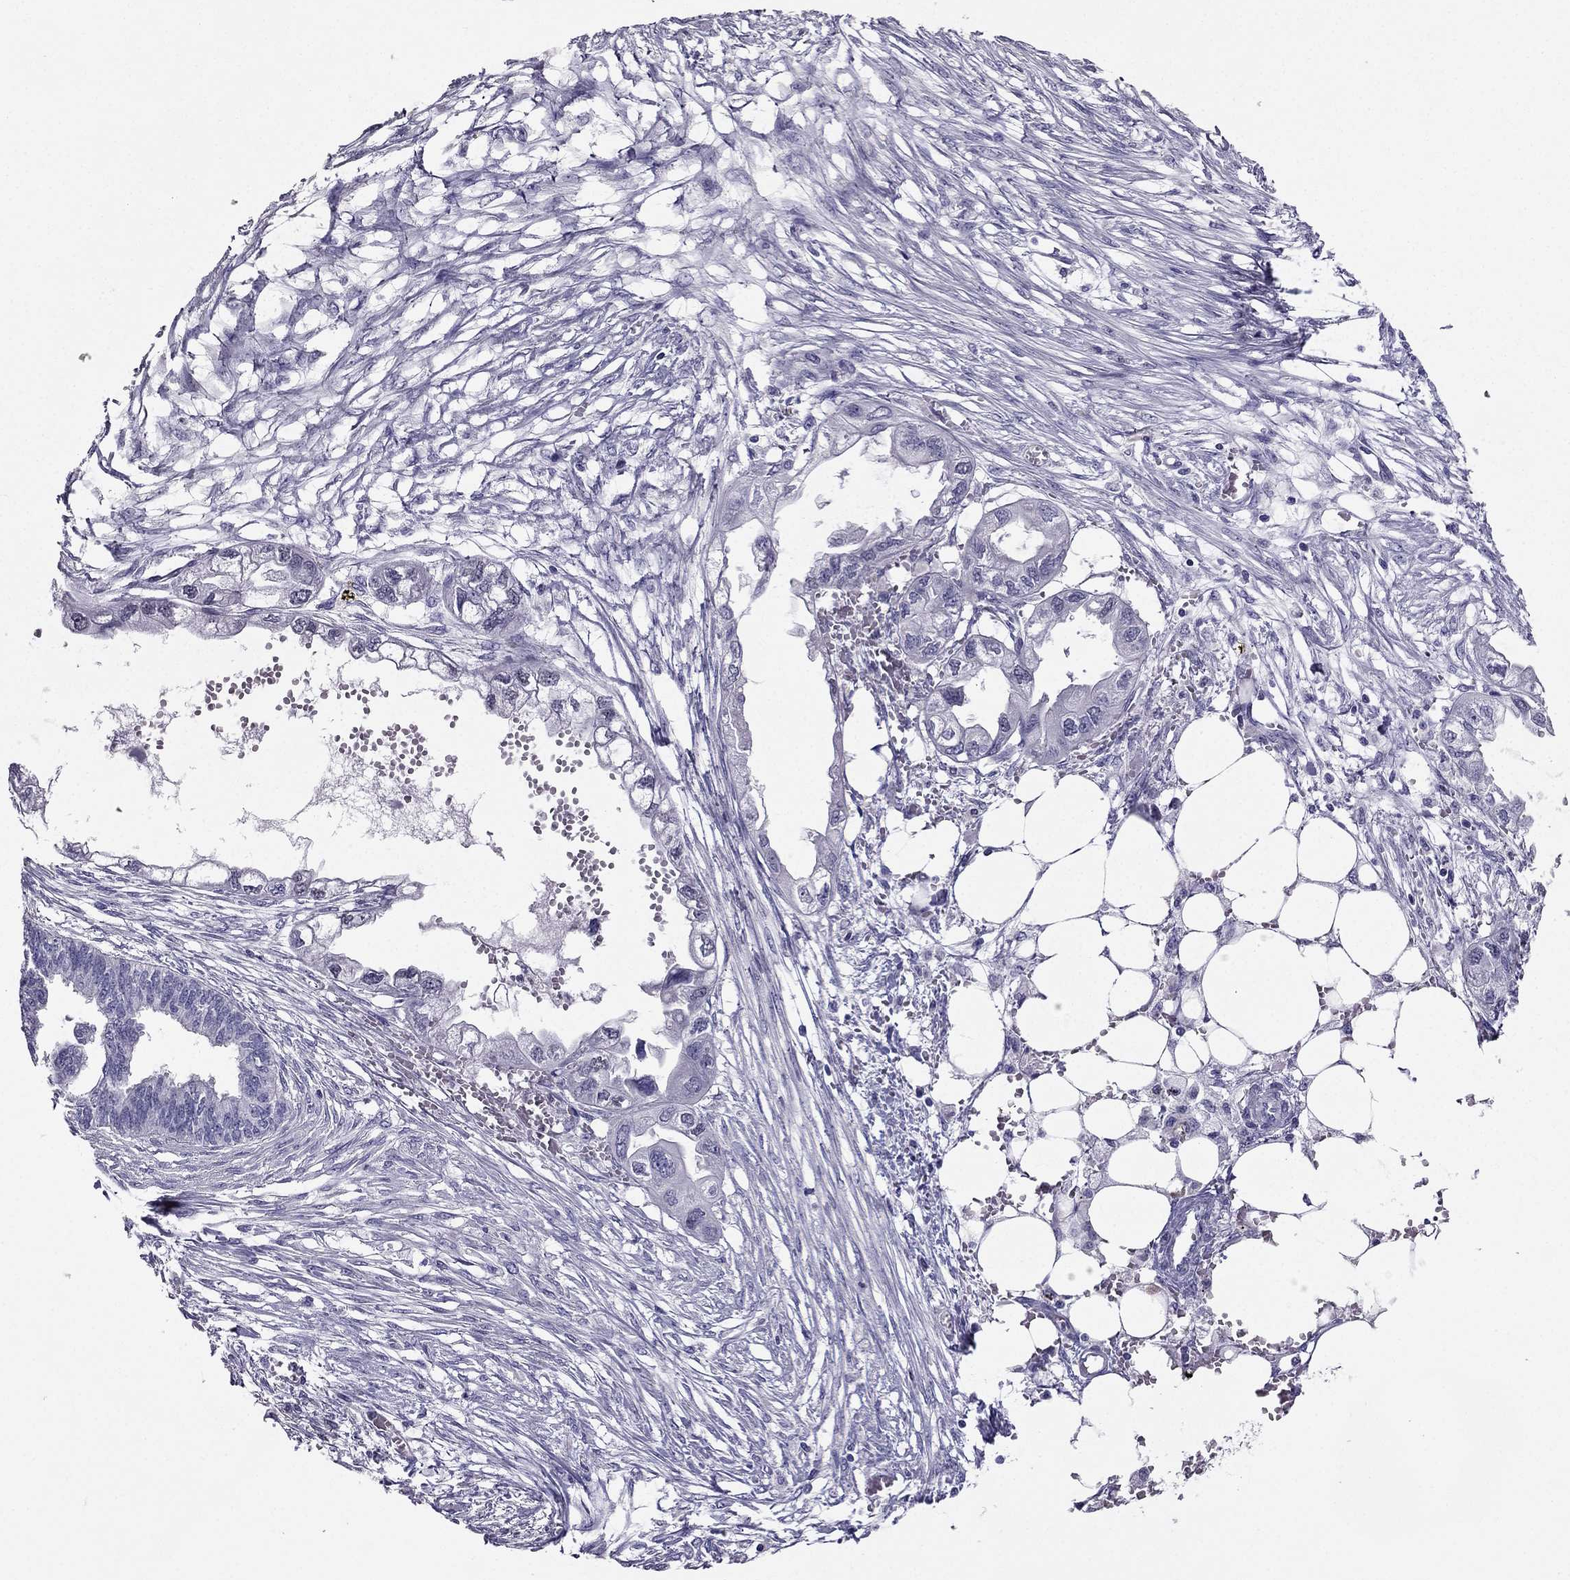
{"staining": {"intensity": "negative", "quantity": "none", "location": "none"}, "tissue": "endometrial cancer", "cell_type": "Tumor cells", "image_type": "cancer", "snomed": [{"axis": "morphology", "description": "Adenocarcinoma, NOS"}, {"axis": "morphology", "description": "Adenocarcinoma, metastatic, NOS"}, {"axis": "topography", "description": "Adipose tissue"}, {"axis": "topography", "description": "Endometrium"}], "caption": "Endometrial adenocarcinoma was stained to show a protein in brown. There is no significant expression in tumor cells.", "gene": "ARID3A", "patient": {"sex": "female", "age": 67}}